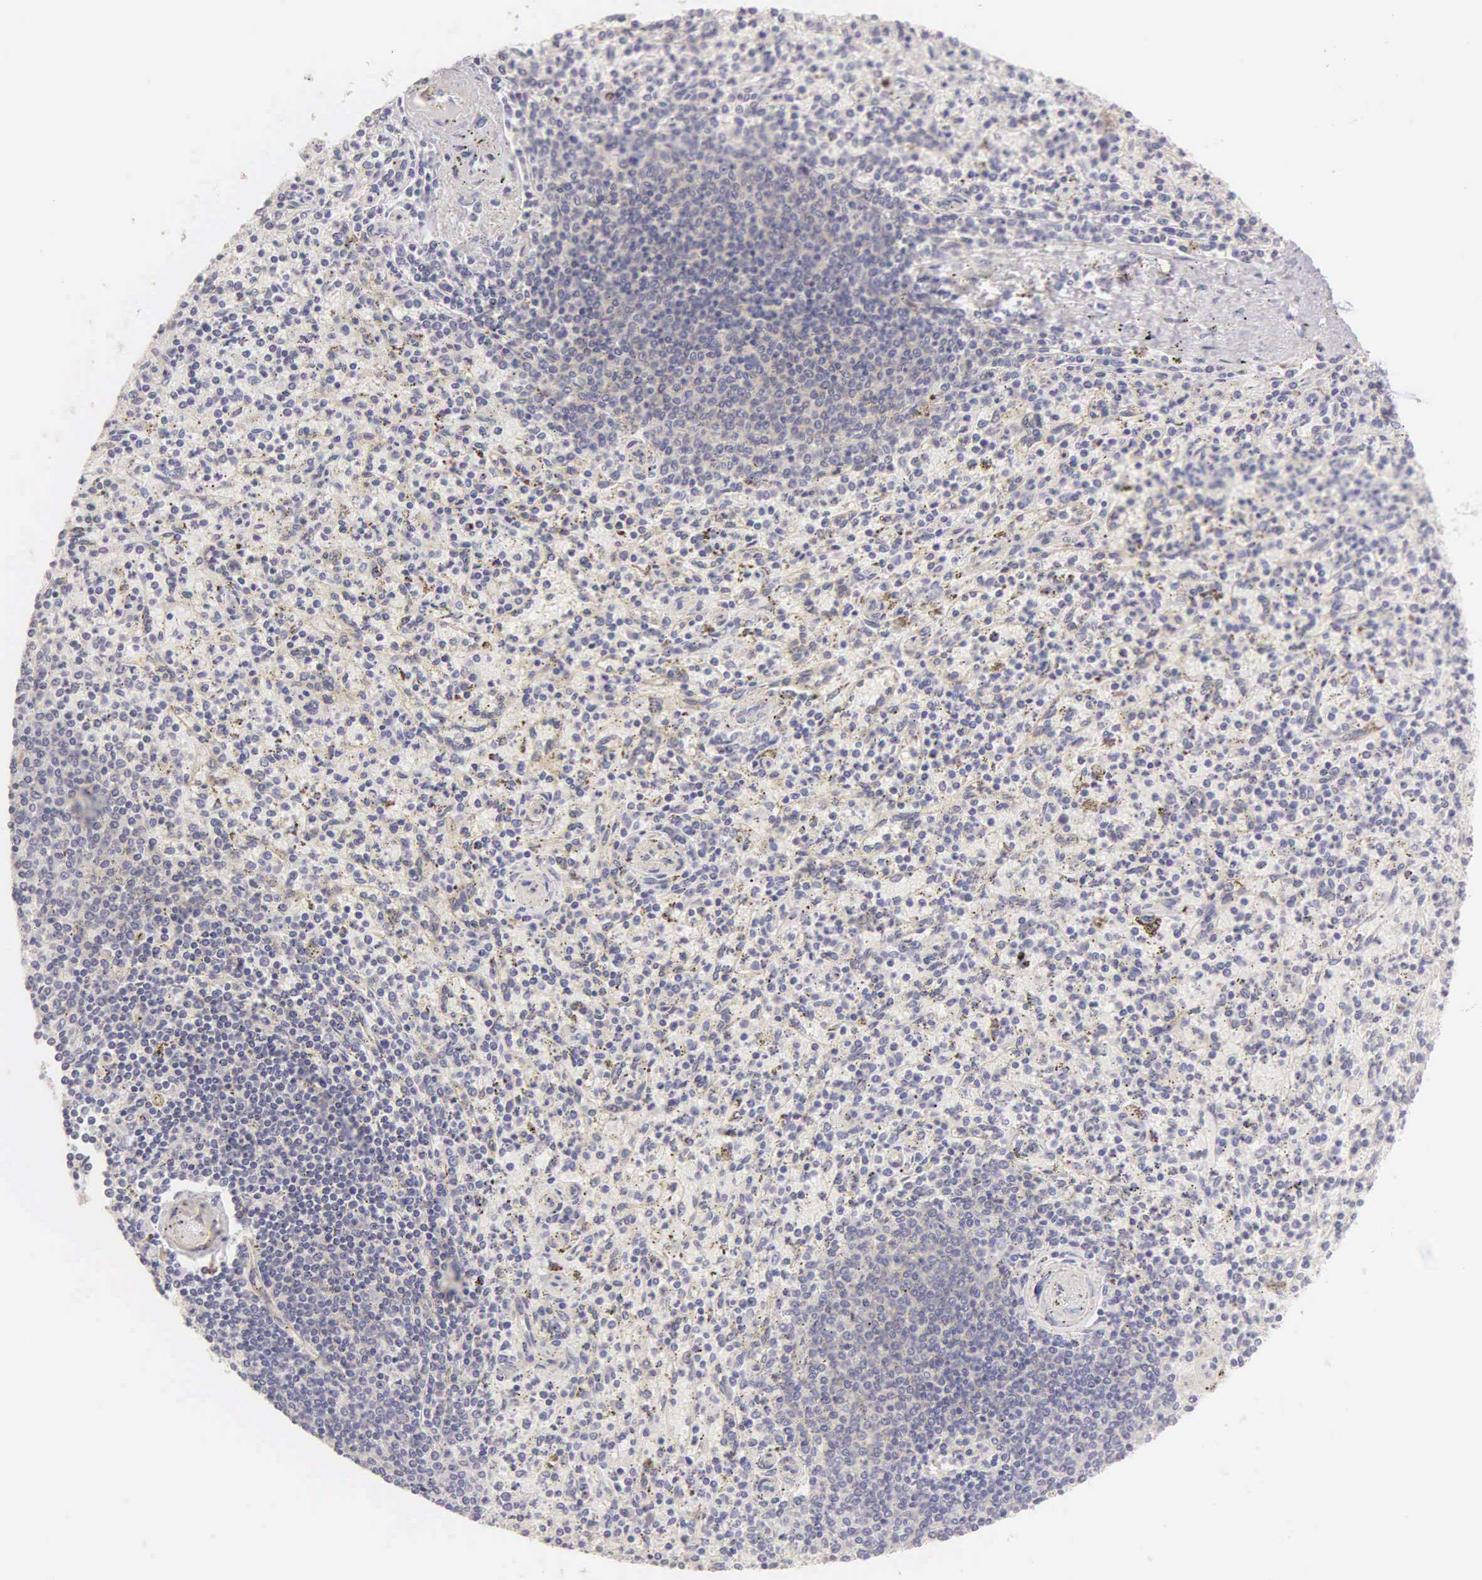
{"staining": {"intensity": "negative", "quantity": "none", "location": "none"}, "tissue": "spleen", "cell_type": "Cells in red pulp", "image_type": "normal", "snomed": [{"axis": "morphology", "description": "Normal tissue, NOS"}, {"axis": "topography", "description": "Spleen"}], "caption": "There is no significant positivity in cells in red pulp of spleen. (DAB (3,3'-diaminobenzidine) IHC with hematoxylin counter stain).", "gene": "ESR1", "patient": {"sex": "male", "age": 72}}